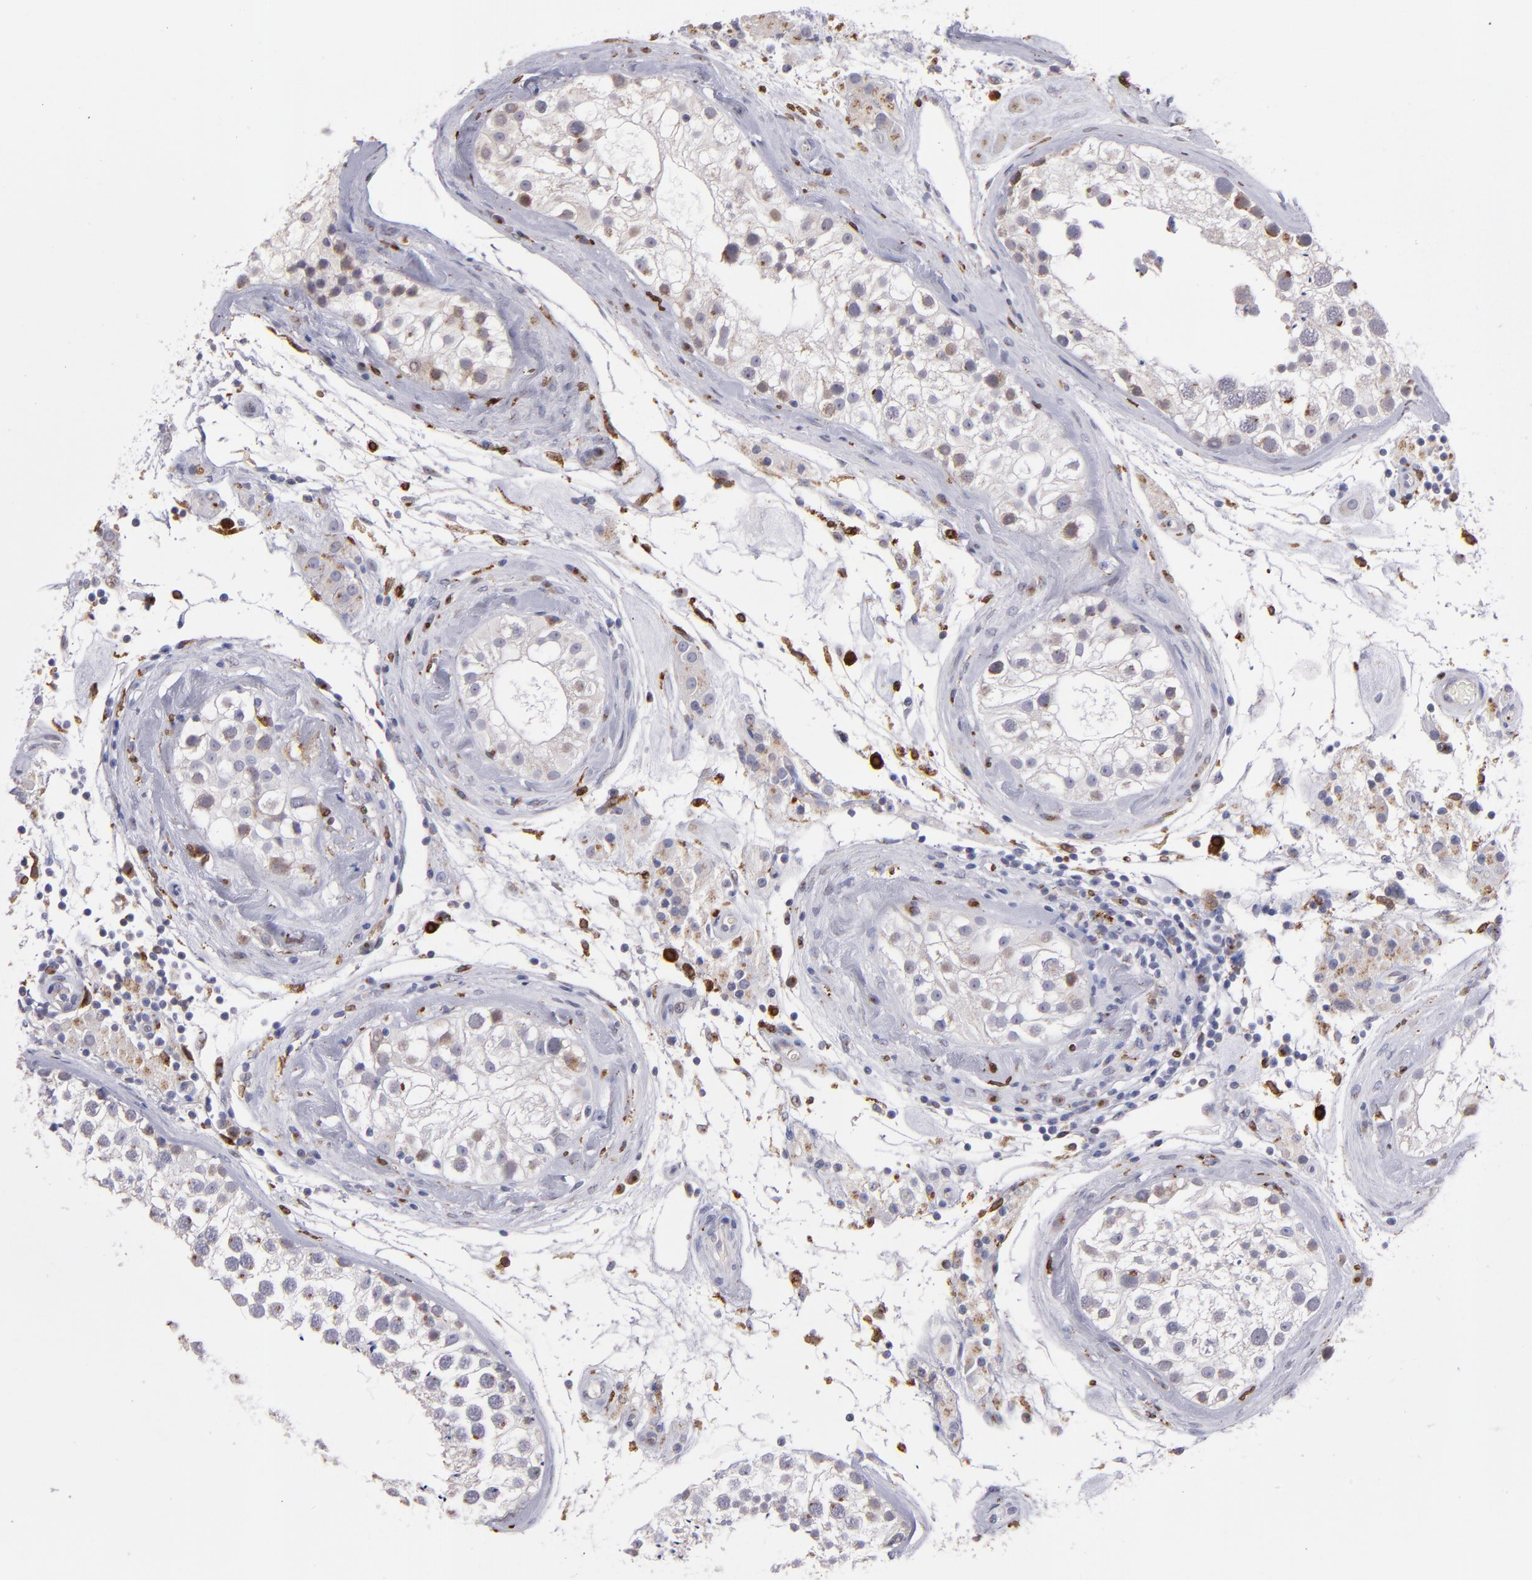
{"staining": {"intensity": "weak", "quantity": "<25%", "location": "nuclear"}, "tissue": "testis", "cell_type": "Cells in seminiferous ducts", "image_type": "normal", "snomed": [{"axis": "morphology", "description": "Normal tissue, NOS"}, {"axis": "topography", "description": "Testis"}], "caption": "IHC image of benign testis: human testis stained with DAB demonstrates no significant protein expression in cells in seminiferous ducts.", "gene": "PTGS1", "patient": {"sex": "male", "age": 46}}